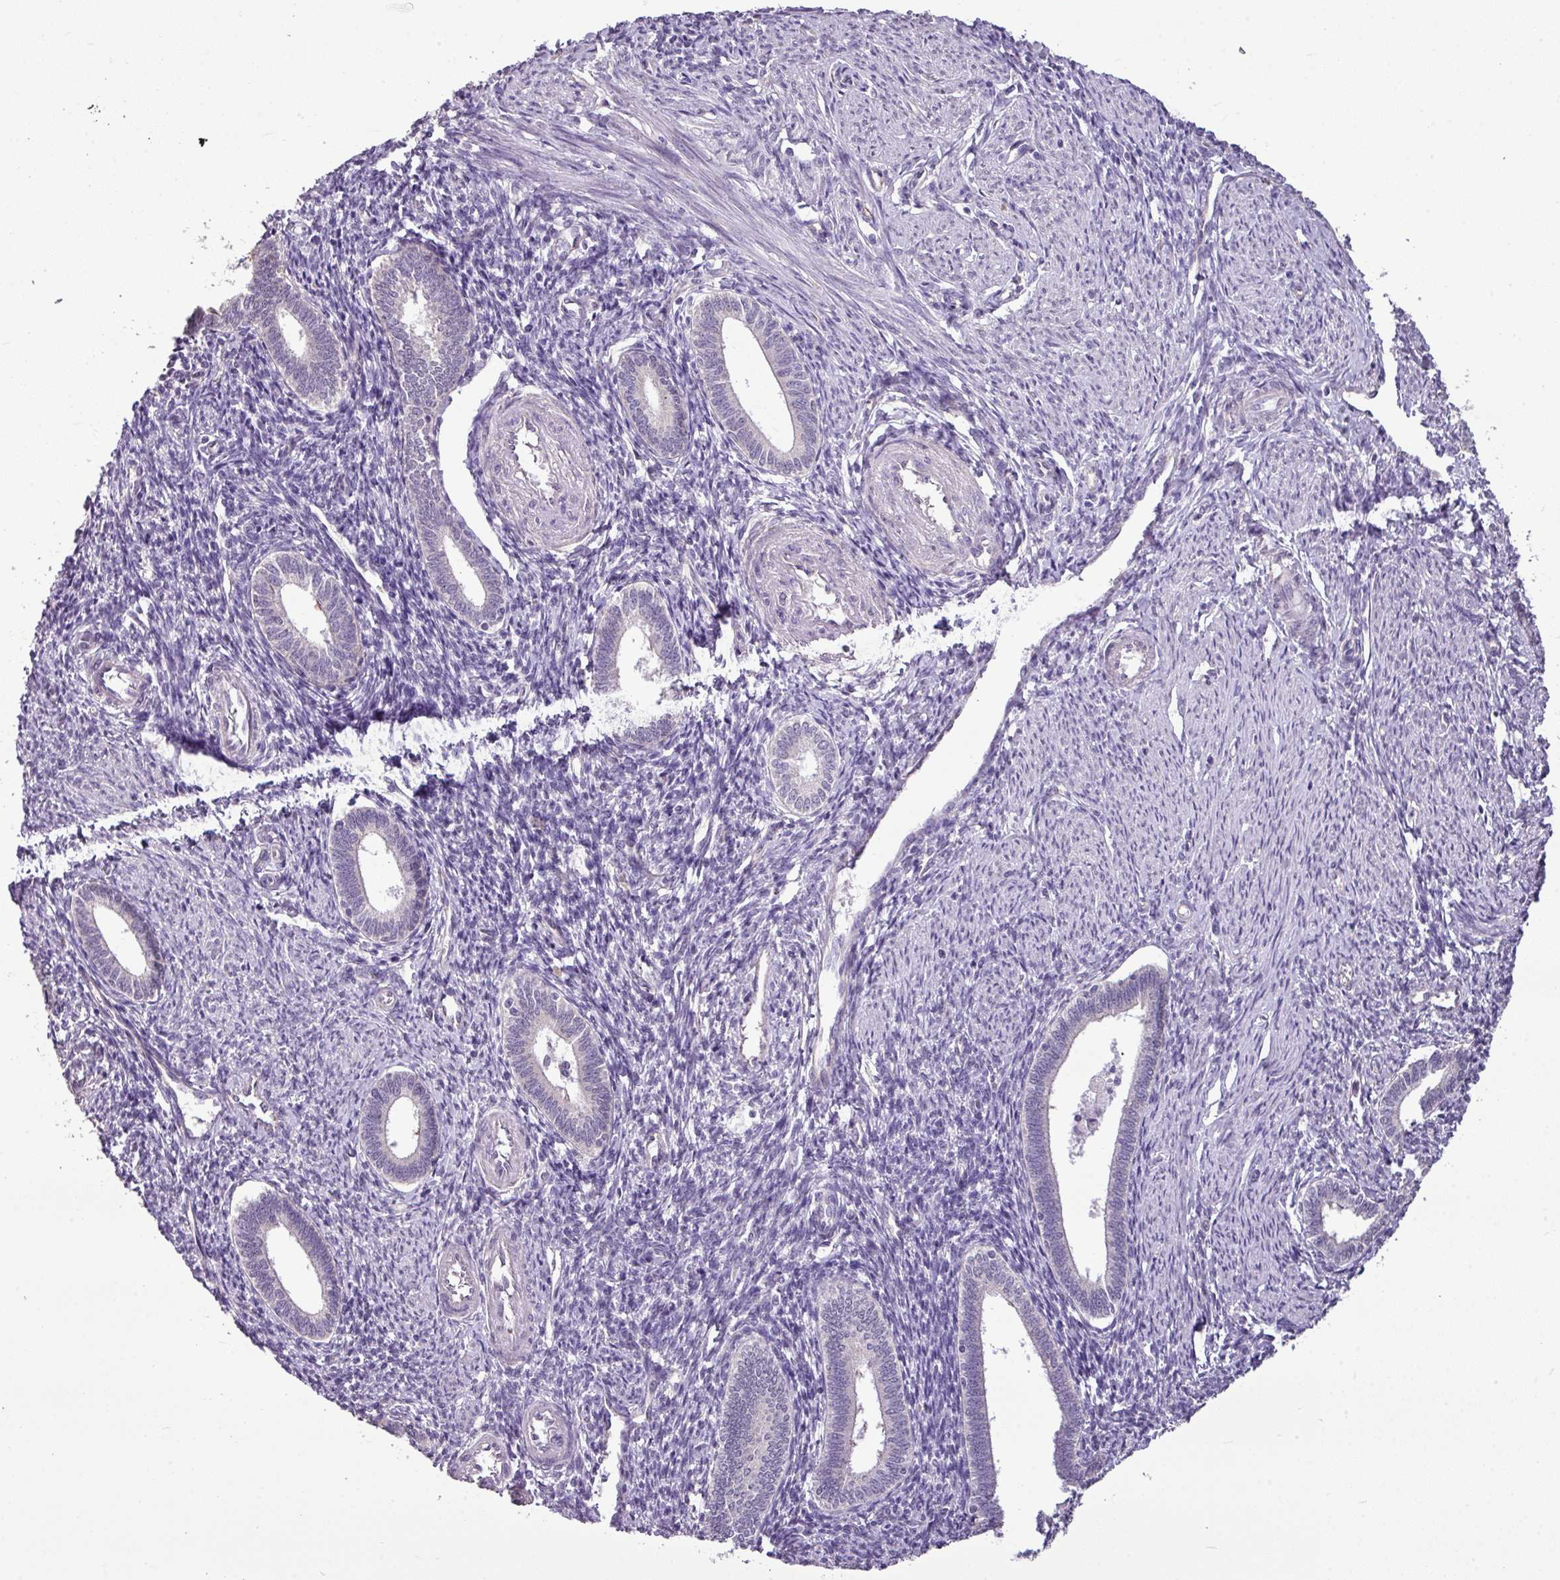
{"staining": {"intensity": "negative", "quantity": "none", "location": "none"}, "tissue": "endometrium", "cell_type": "Cells in endometrial stroma", "image_type": "normal", "snomed": [{"axis": "morphology", "description": "Normal tissue, NOS"}, {"axis": "topography", "description": "Endometrium"}], "caption": "A photomicrograph of human endometrium is negative for staining in cells in endometrial stroma. Brightfield microscopy of immunohistochemistry (IHC) stained with DAB (3,3'-diaminobenzidine) (brown) and hematoxylin (blue), captured at high magnification.", "gene": "ALDH2", "patient": {"sex": "female", "age": 41}}